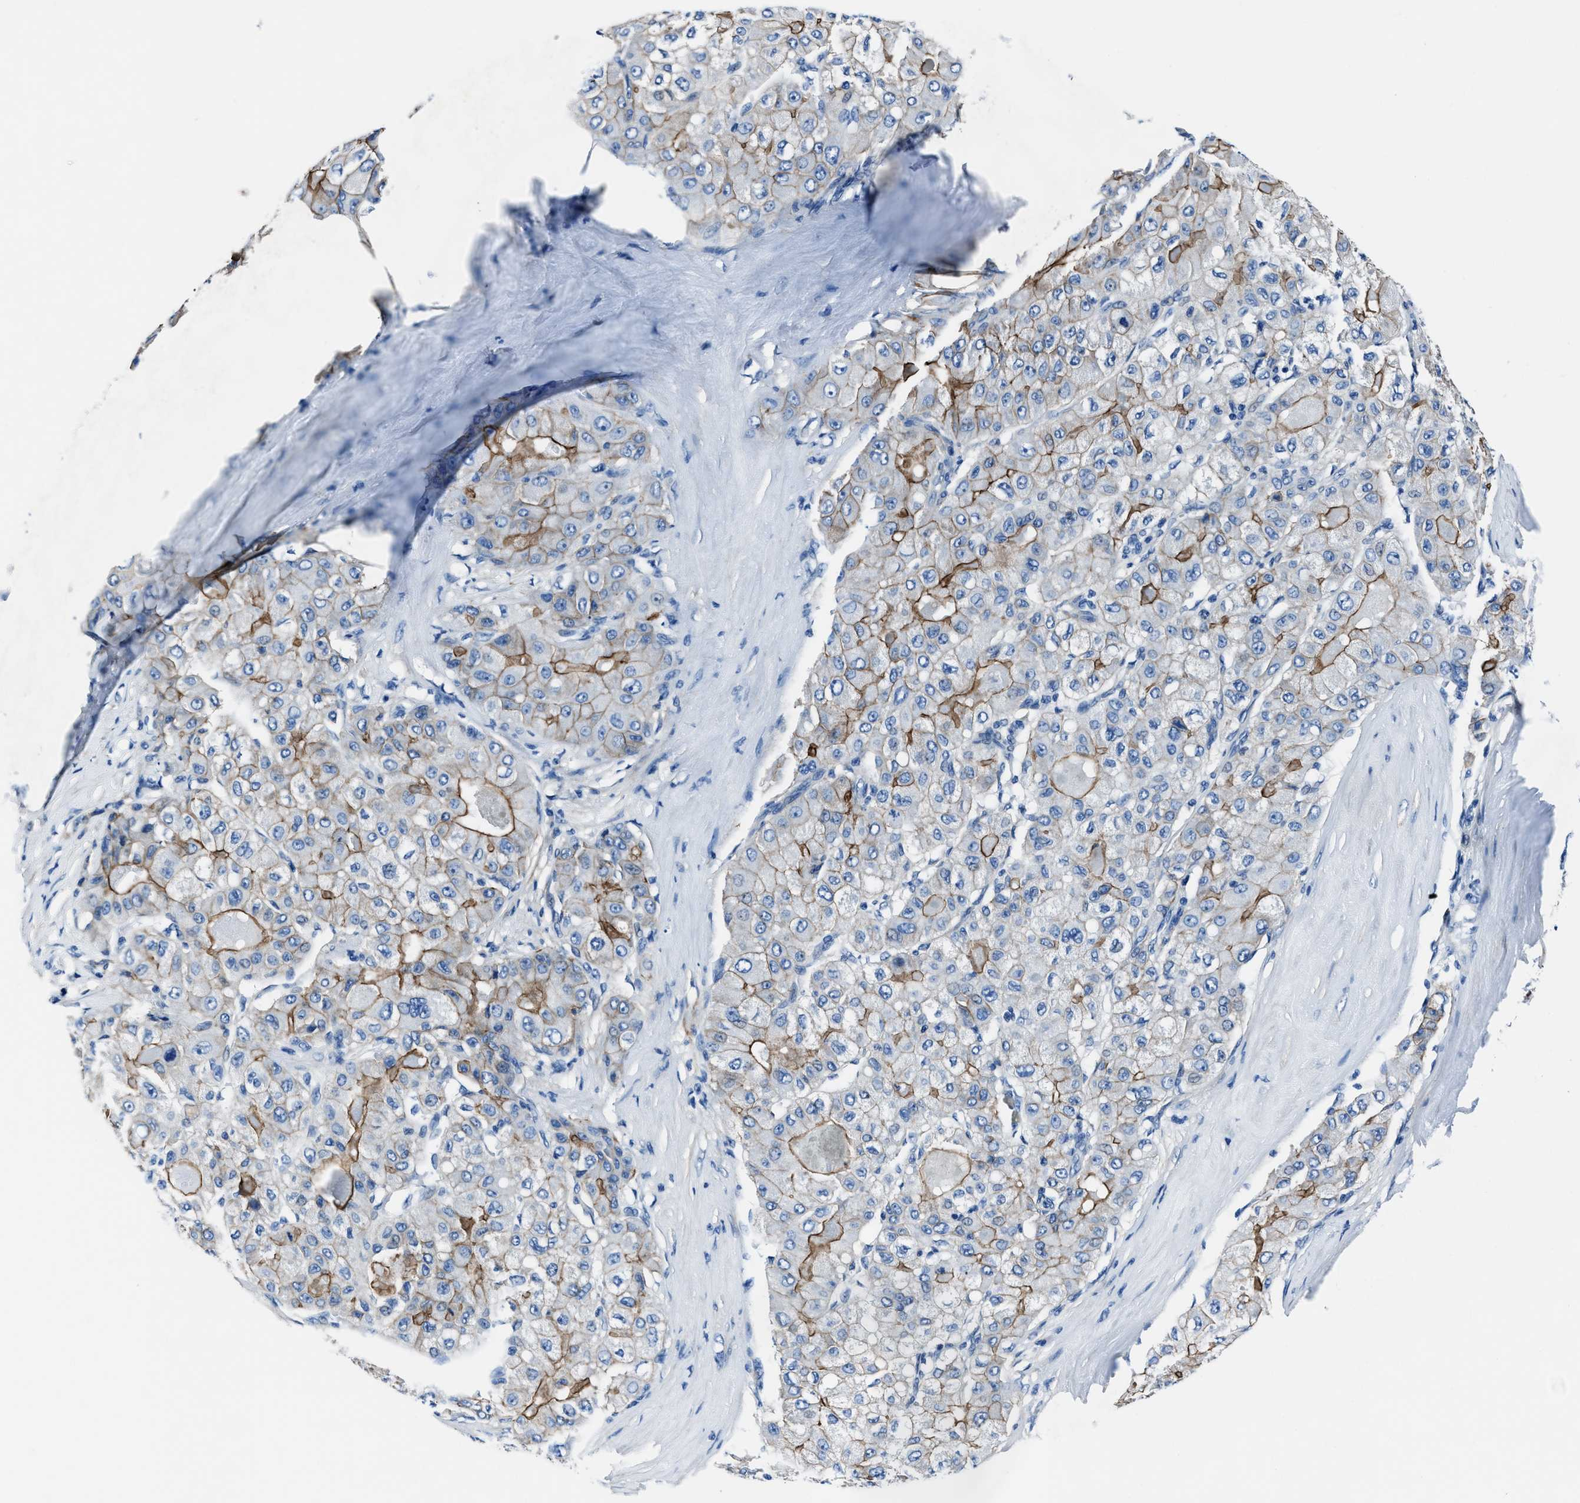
{"staining": {"intensity": "moderate", "quantity": ">75%", "location": "cytoplasmic/membranous"}, "tissue": "liver cancer", "cell_type": "Tumor cells", "image_type": "cancer", "snomed": [{"axis": "morphology", "description": "Carcinoma, Hepatocellular, NOS"}, {"axis": "topography", "description": "Liver"}], "caption": "Protein expression analysis of liver cancer shows moderate cytoplasmic/membranous staining in approximately >75% of tumor cells. (DAB (3,3'-diaminobenzidine) IHC with brightfield microscopy, high magnification).", "gene": "LMO7", "patient": {"sex": "male", "age": 80}}